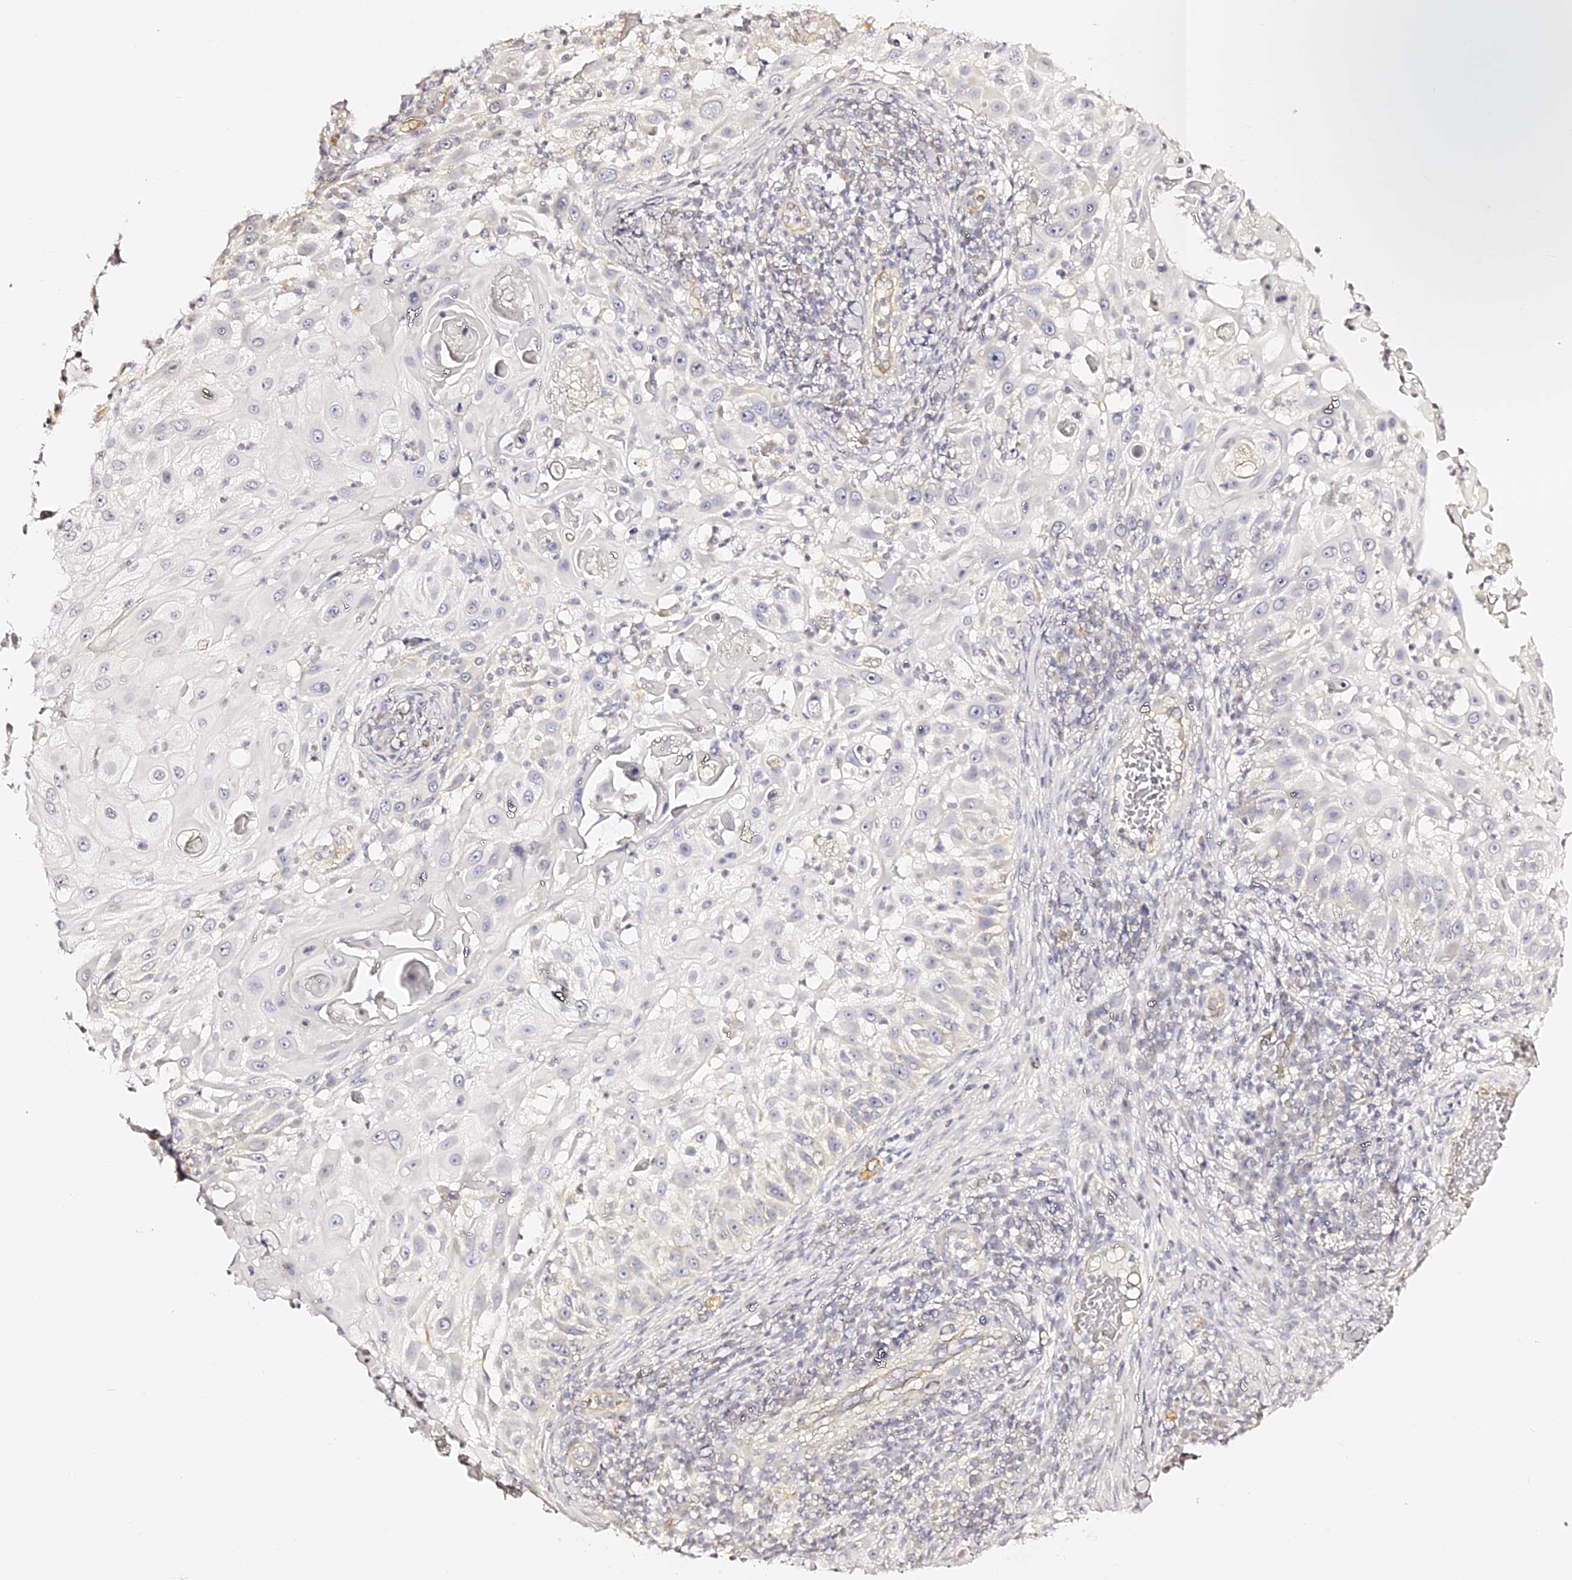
{"staining": {"intensity": "negative", "quantity": "none", "location": "none"}, "tissue": "skin cancer", "cell_type": "Tumor cells", "image_type": "cancer", "snomed": [{"axis": "morphology", "description": "Squamous cell carcinoma, NOS"}, {"axis": "topography", "description": "Skin"}], "caption": "Immunohistochemistry (IHC) micrograph of neoplastic tissue: skin cancer stained with DAB (3,3'-diaminobenzidine) reveals no significant protein staining in tumor cells.", "gene": "SLC1A3", "patient": {"sex": "female", "age": 44}}